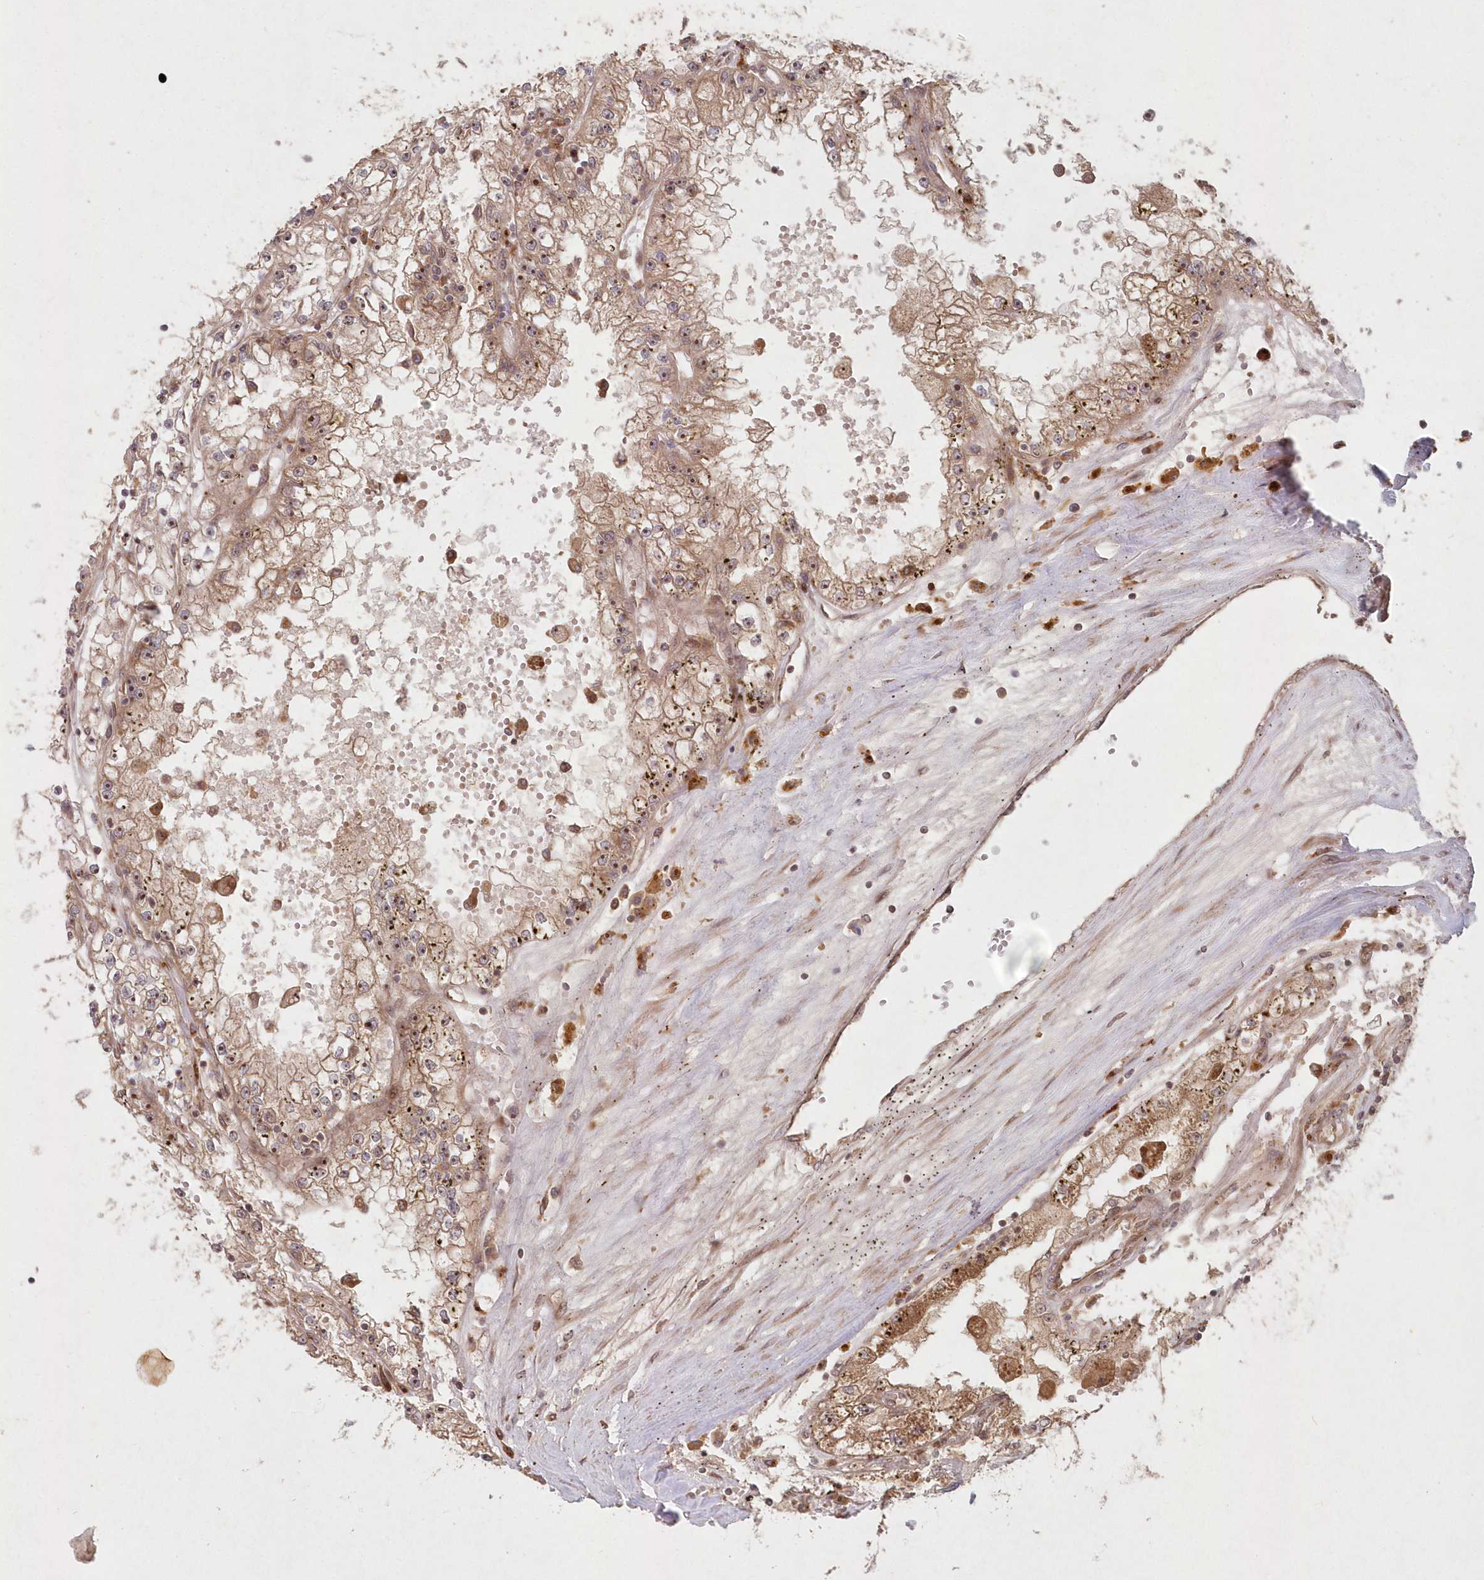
{"staining": {"intensity": "moderate", "quantity": ">75%", "location": "nuclear"}, "tissue": "renal cancer", "cell_type": "Tumor cells", "image_type": "cancer", "snomed": [{"axis": "morphology", "description": "Adenocarcinoma, NOS"}, {"axis": "topography", "description": "Kidney"}], "caption": "Approximately >75% of tumor cells in human renal cancer (adenocarcinoma) demonstrate moderate nuclear protein staining as visualized by brown immunohistochemical staining.", "gene": "SERINC1", "patient": {"sex": "male", "age": 56}}